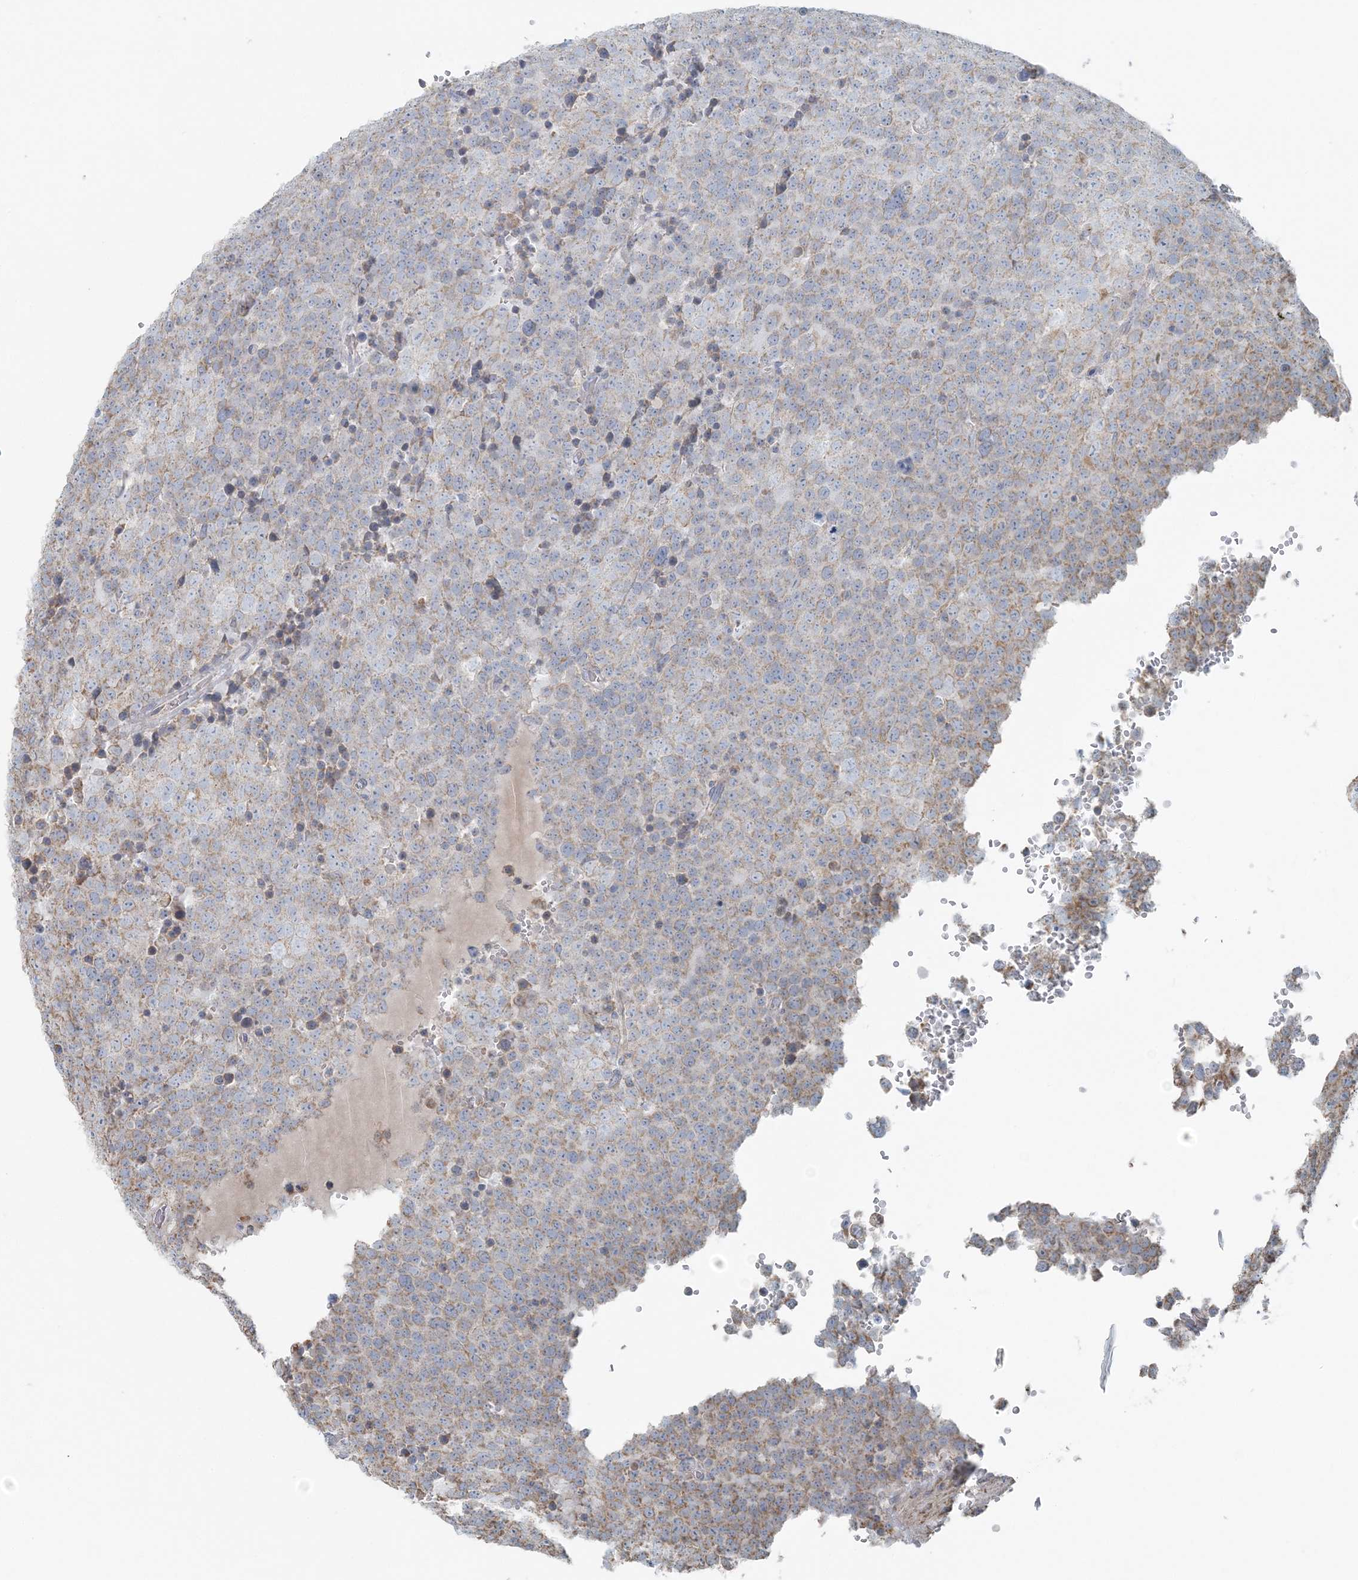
{"staining": {"intensity": "weak", "quantity": ">75%", "location": "cytoplasmic/membranous"}, "tissue": "testis cancer", "cell_type": "Tumor cells", "image_type": "cancer", "snomed": [{"axis": "morphology", "description": "Seminoma, NOS"}, {"axis": "topography", "description": "Testis"}], "caption": "Immunohistochemical staining of human testis cancer displays low levels of weak cytoplasmic/membranous positivity in about >75% of tumor cells.", "gene": "SLC22A16", "patient": {"sex": "male", "age": 71}}